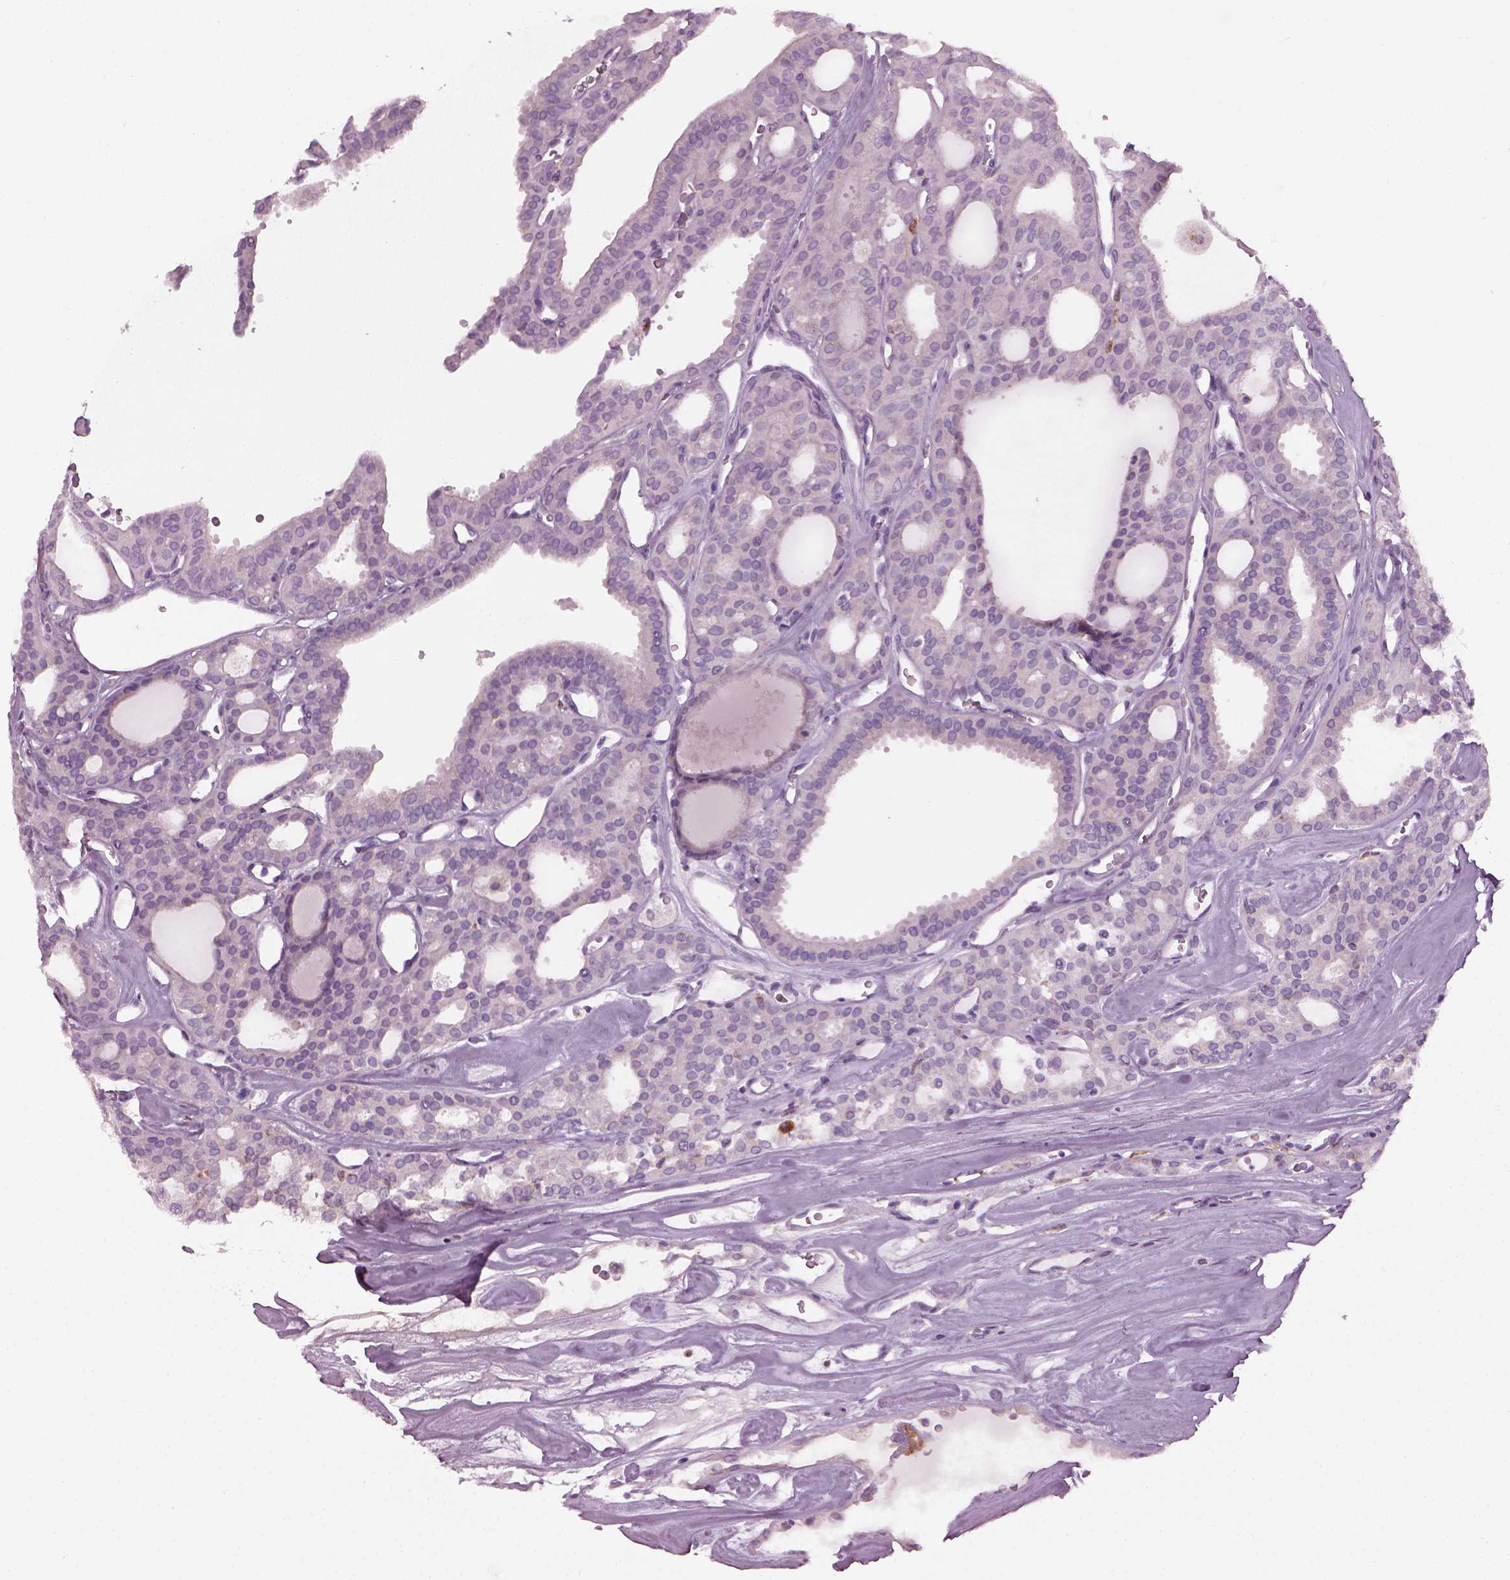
{"staining": {"intensity": "negative", "quantity": "none", "location": "none"}, "tissue": "thyroid cancer", "cell_type": "Tumor cells", "image_type": "cancer", "snomed": [{"axis": "morphology", "description": "Follicular adenoma carcinoma, NOS"}, {"axis": "topography", "description": "Thyroid gland"}], "caption": "Image shows no protein positivity in tumor cells of thyroid cancer tissue.", "gene": "TMEM231", "patient": {"sex": "male", "age": 75}}